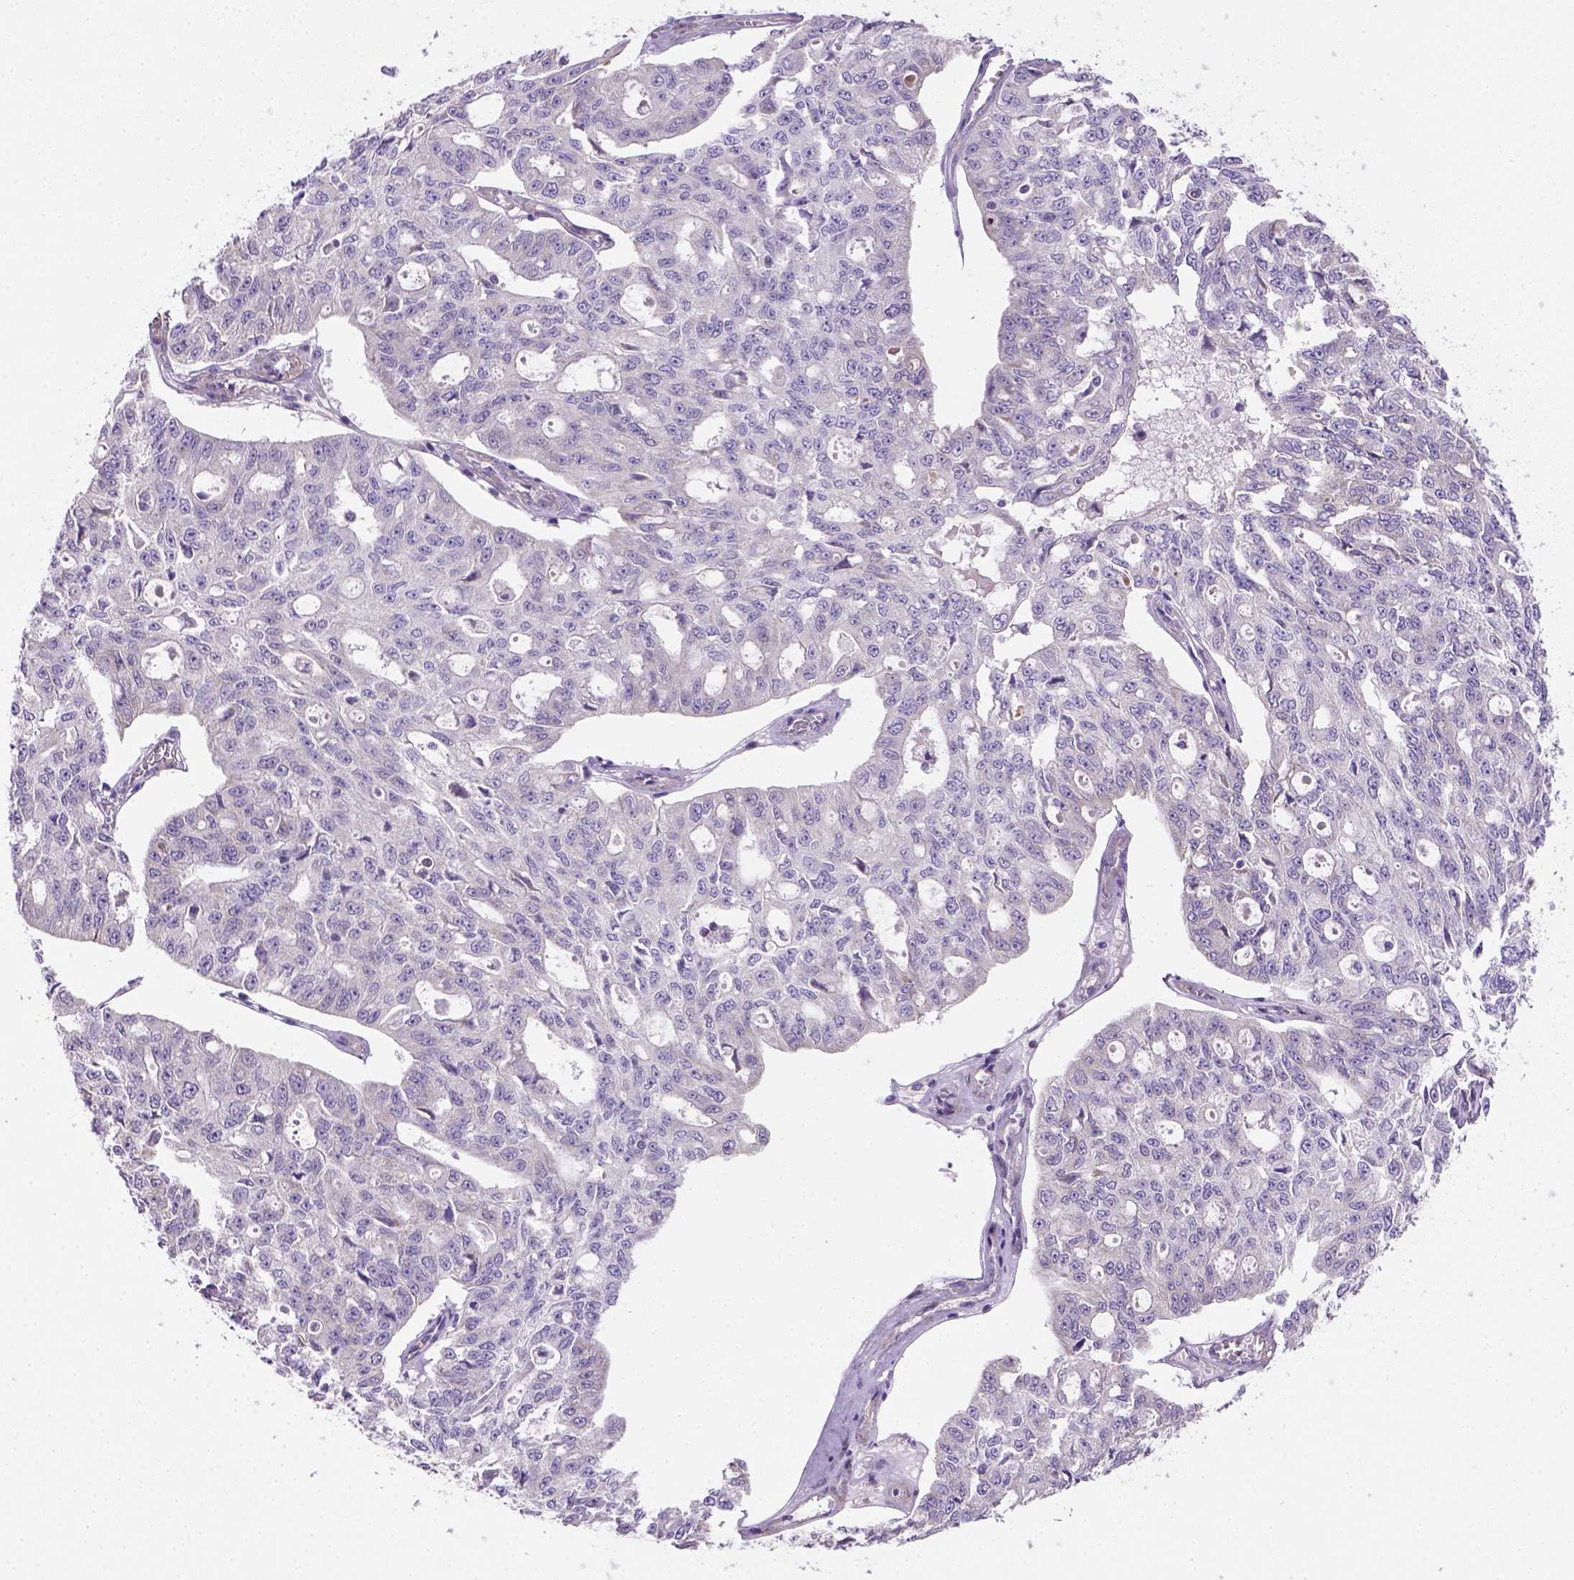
{"staining": {"intensity": "negative", "quantity": "none", "location": "none"}, "tissue": "ovarian cancer", "cell_type": "Tumor cells", "image_type": "cancer", "snomed": [{"axis": "morphology", "description": "Carcinoma, endometroid"}, {"axis": "topography", "description": "Ovary"}], "caption": "A histopathology image of ovarian cancer stained for a protein reveals no brown staining in tumor cells.", "gene": "HTRA1", "patient": {"sex": "female", "age": 65}}